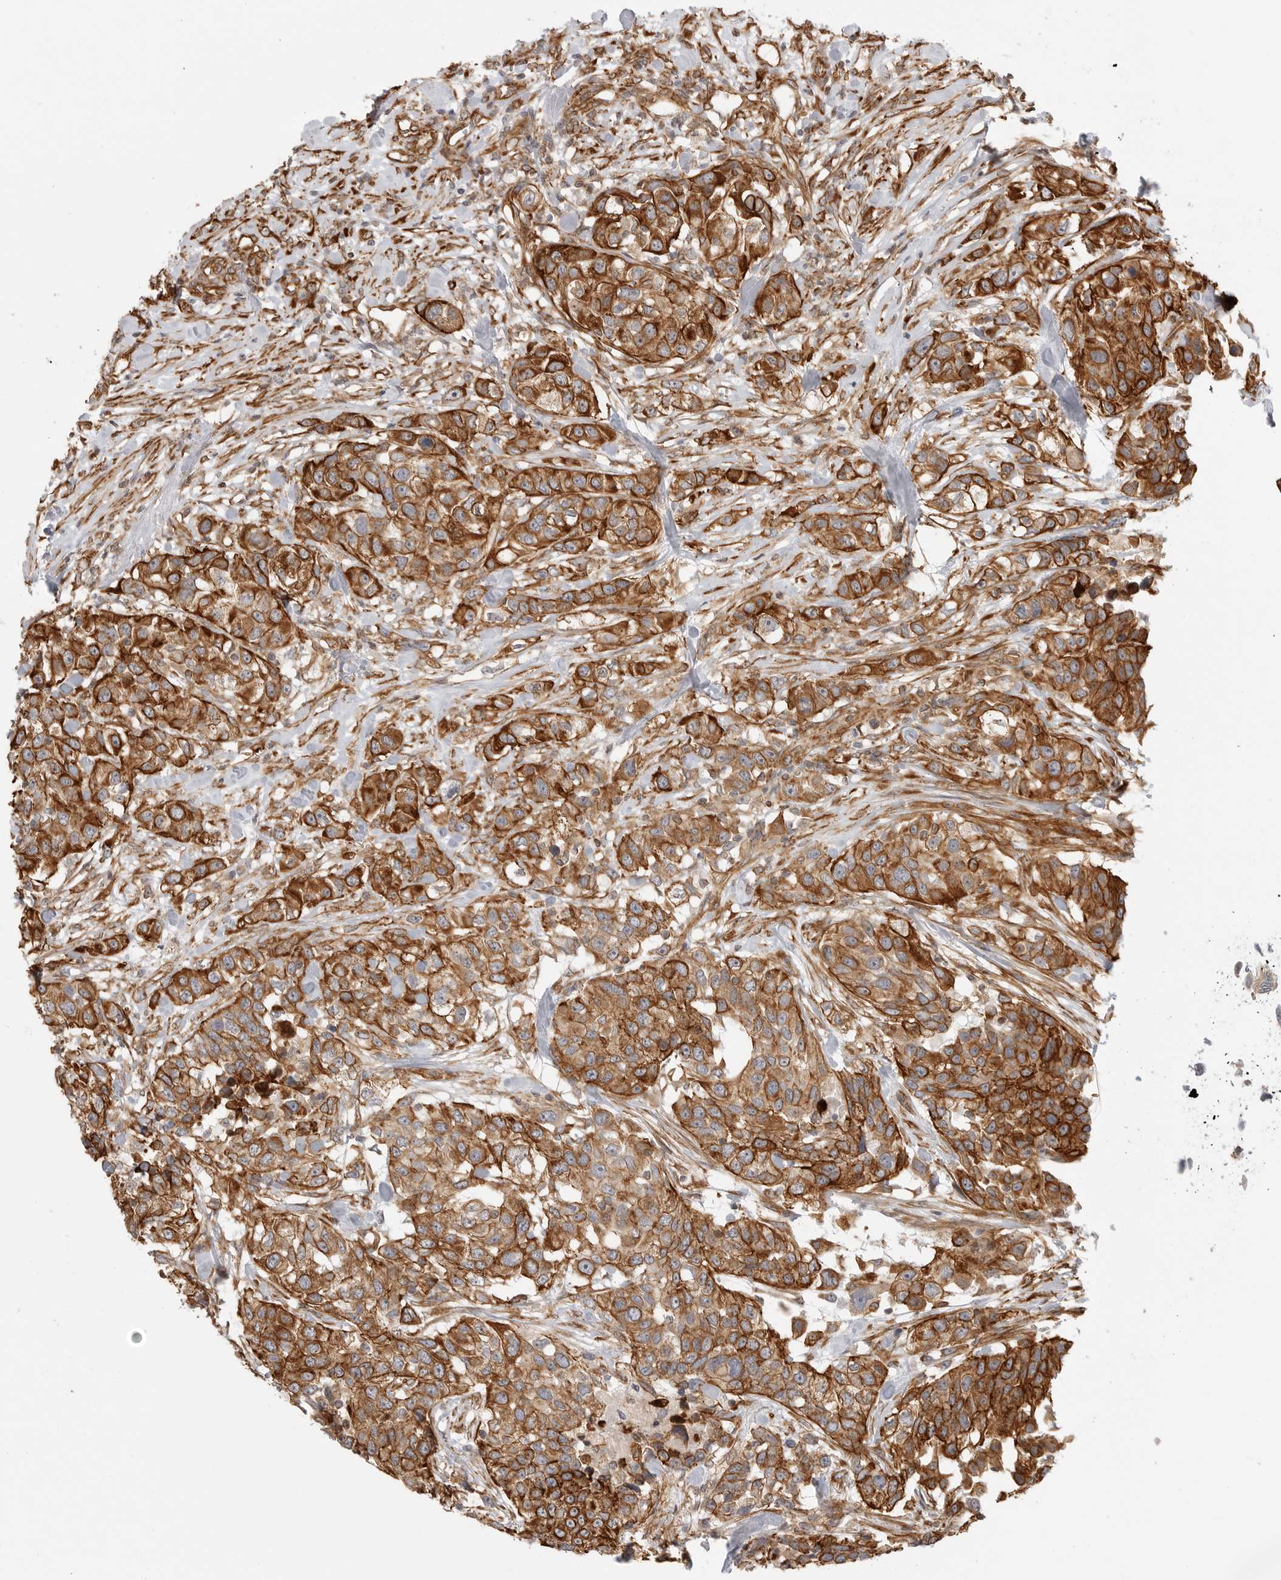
{"staining": {"intensity": "strong", "quantity": ">75%", "location": "cytoplasmic/membranous"}, "tissue": "urothelial cancer", "cell_type": "Tumor cells", "image_type": "cancer", "snomed": [{"axis": "morphology", "description": "Urothelial carcinoma, High grade"}, {"axis": "topography", "description": "Urinary bladder"}], "caption": "Immunohistochemical staining of high-grade urothelial carcinoma reveals high levels of strong cytoplasmic/membranous staining in about >75% of tumor cells.", "gene": "ATOH7", "patient": {"sex": "female", "age": 80}}